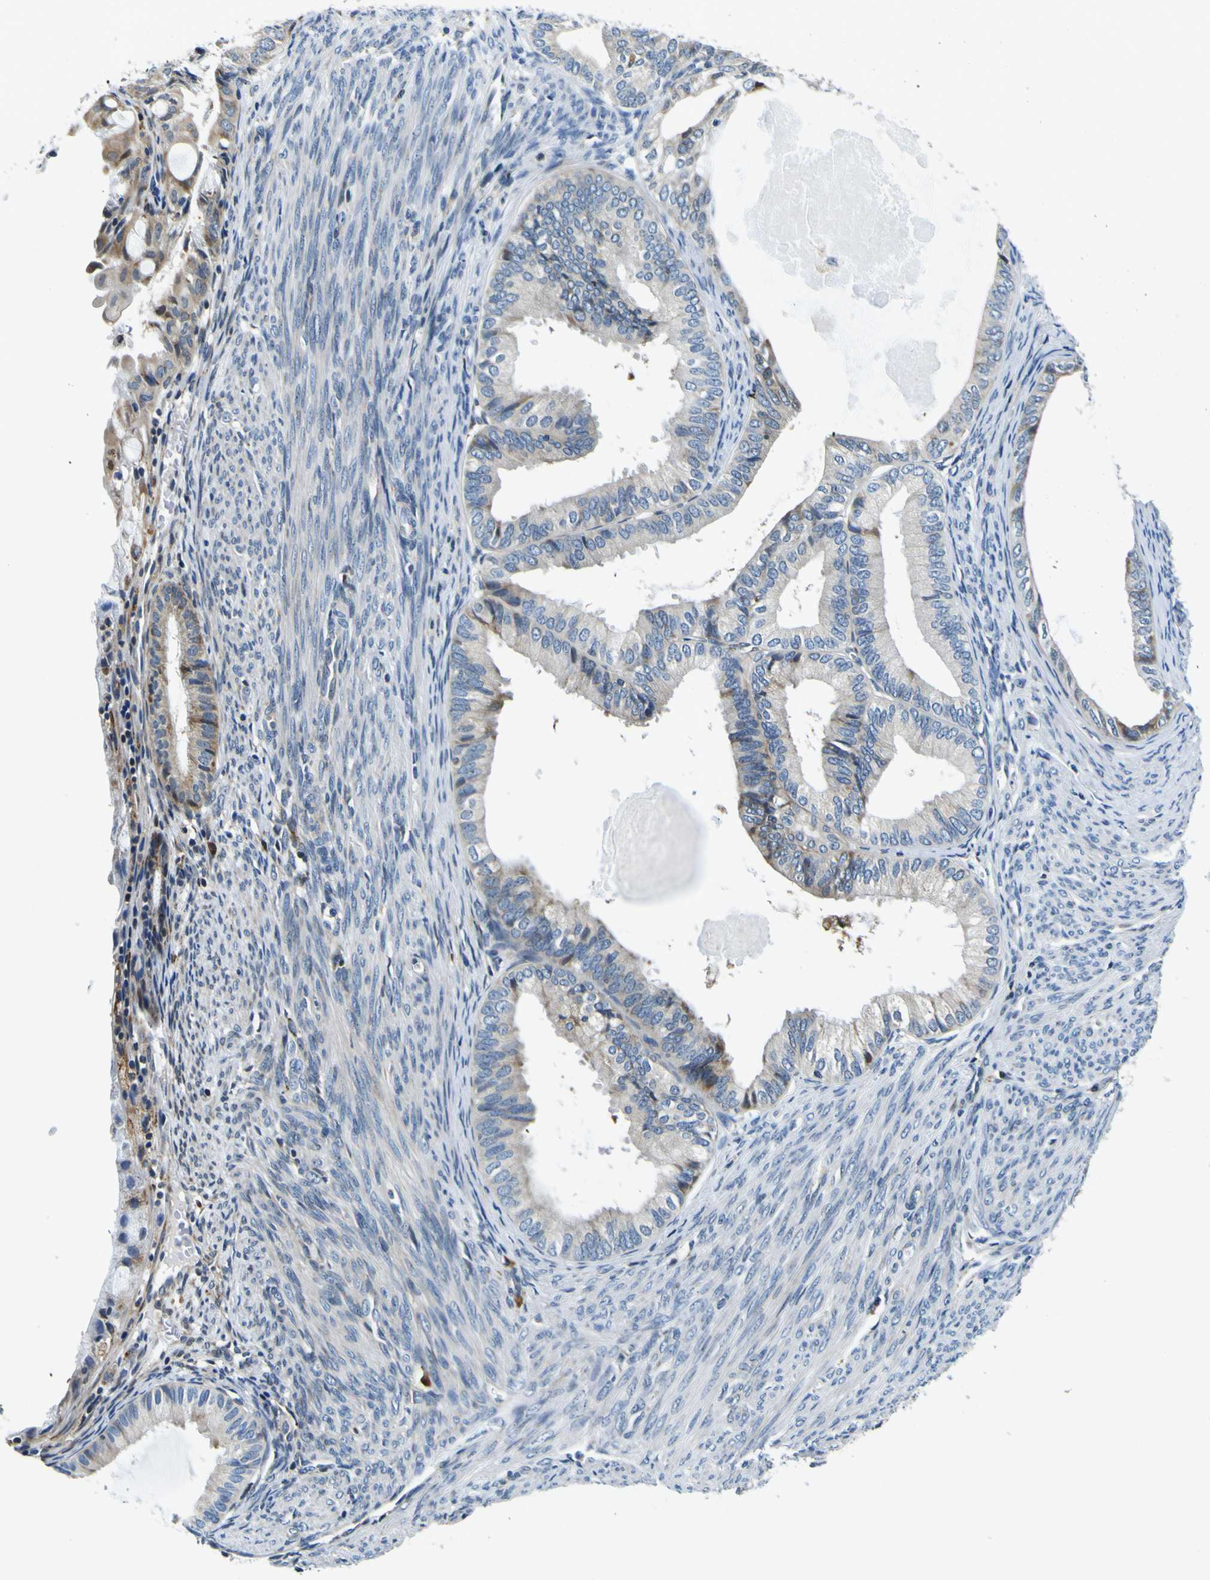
{"staining": {"intensity": "weak", "quantity": "<25%", "location": "cytoplasmic/membranous"}, "tissue": "endometrial cancer", "cell_type": "Tumor cells", "image_type": "cancer", "snomed": [{"axis": "morphology", "description": "Adenocarcinoma, NOS"}, {"axis": "topography", "description": "Endometrium"}], "caption": "A high-resolution photomicrograph shows IHC staining of endometrial cancer (adenocarcinoma), which shows no significant positivity in tumor cells. (Stains: DAB immunohistochemistry with hematoxylin counter stain, Microscopy: brightfield microscopy at high magnification).", "gene": "NLRP3", "patient": {"sex": "female", "age": 86}}